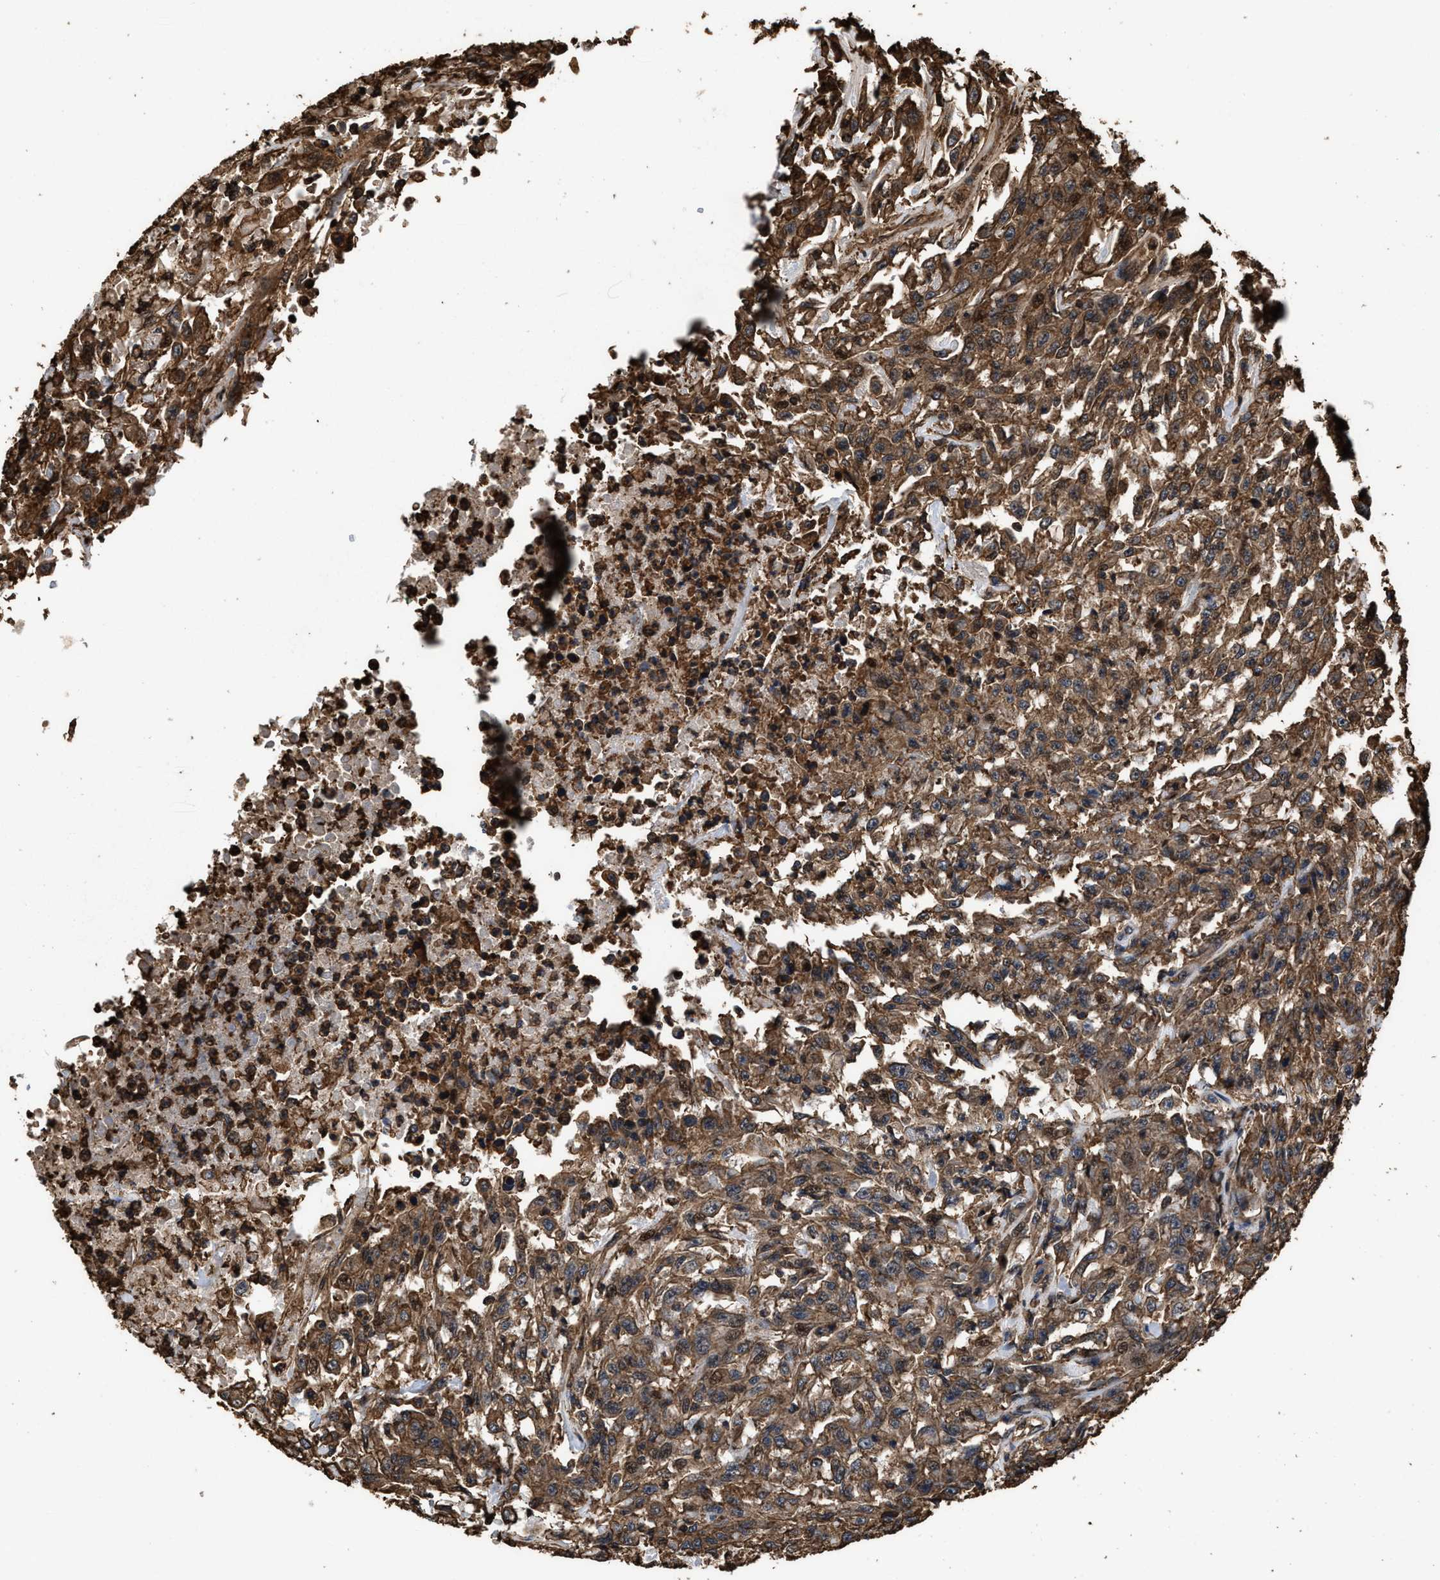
{"staining": {"intensity": "moderate", "quantity": ">75%", "location": "cytoplasmic/membranous,nuclear"}, "tissue": "urothelial cancer", "cell_type": "Tumor cells", "image_type": "cancer", "snomed": [{"axis": "morphology", "description": "Urothelial carcinoma, High grade"}, {"axis": "topography", "description": "Urinary bladder"}], "caption": "IHC micrograph of neoplastic tissue: human urothelial cancer stained using IHC exhibits medium levels of moderate protein expression localized specifically in the cytoplasmic/membranous and nuclear of tumor cells, appearing as a cytoplasmic/membranous and nuclear brown color.", "gene": "KBTBD2", "patient": {"sex": "male", "age": 46}}